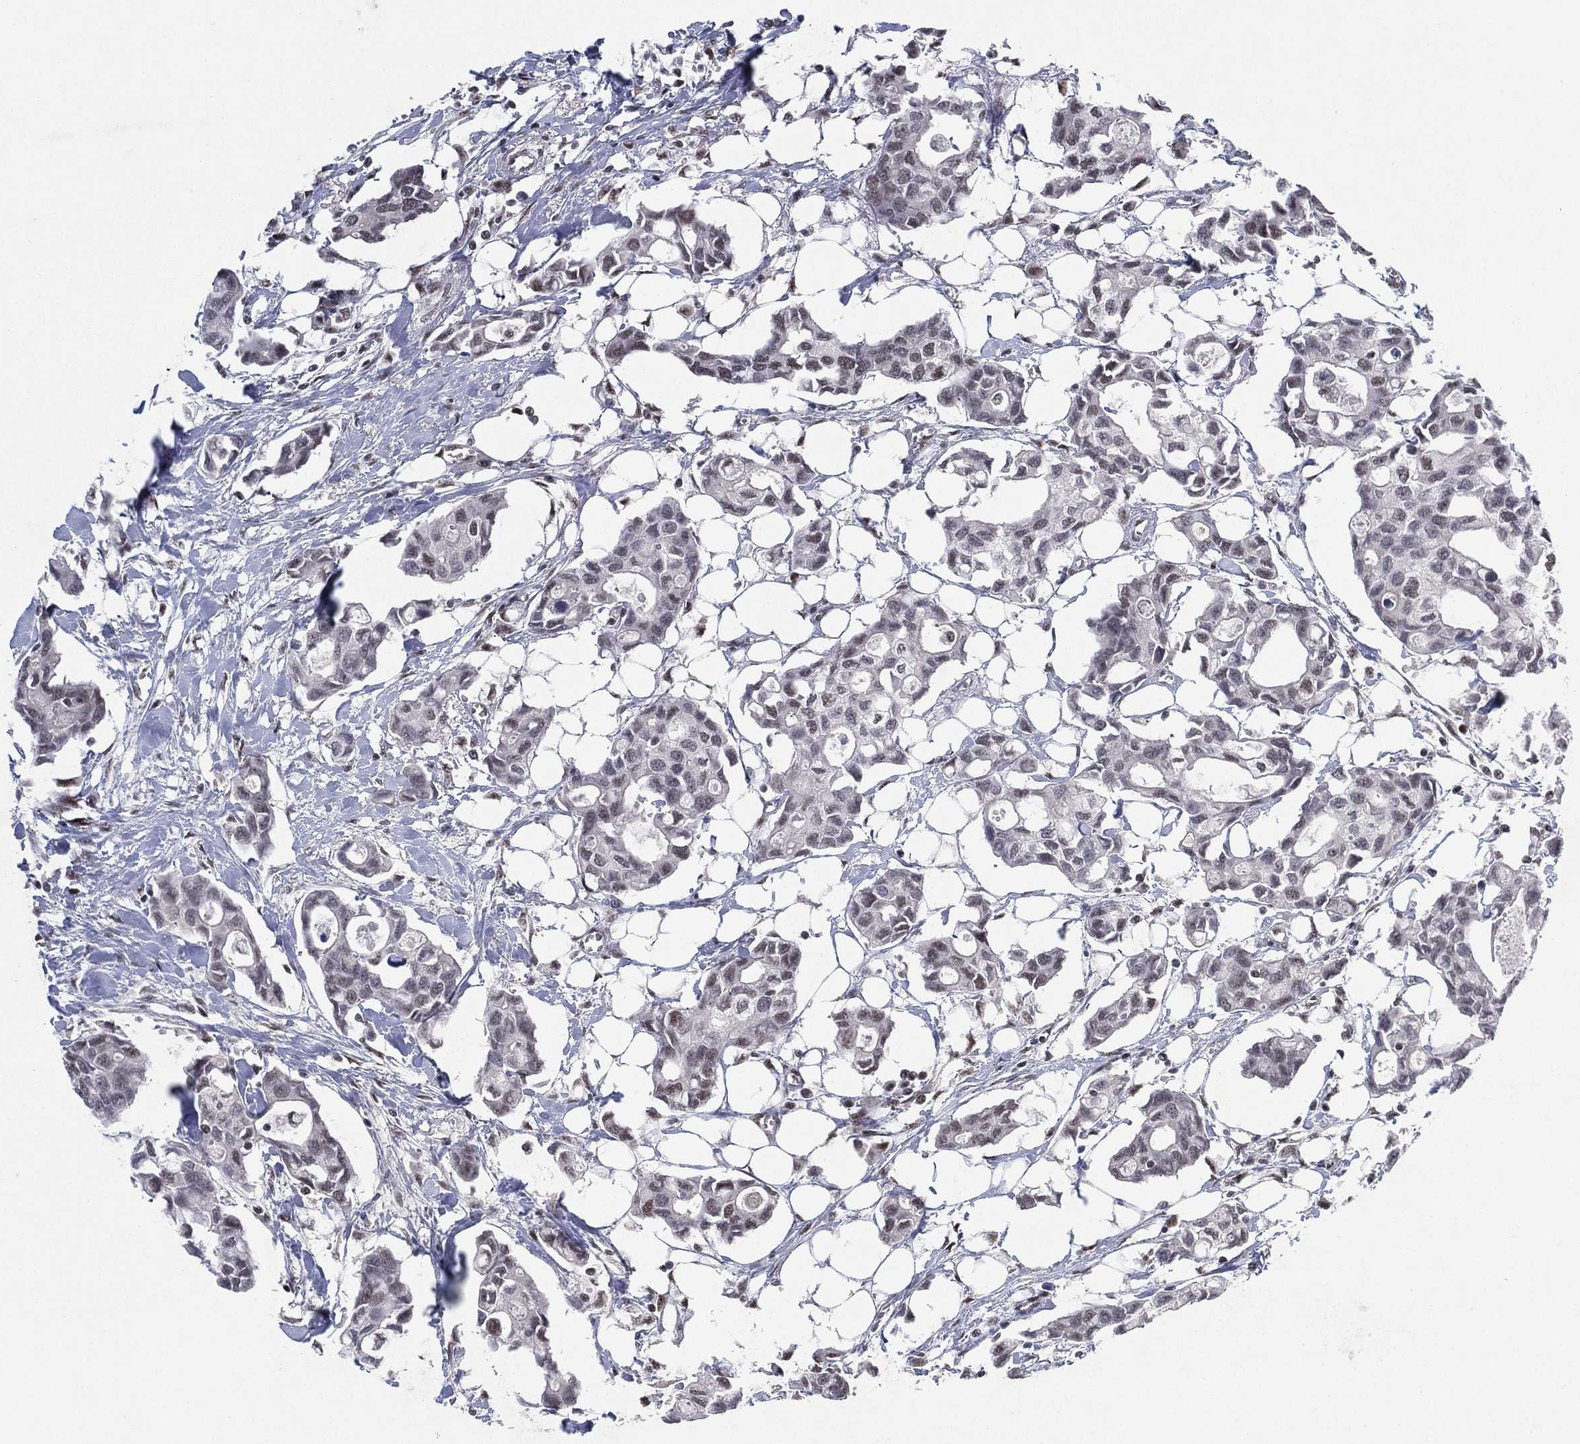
{"staining": {"intensity": "negative", "quantity": "none", "location": "none"}, "tissue": "breast cancer", "cell_type": "Tumor cells", "image_type": "cancer", "snomed": [{"axis": "morphology", "description": "Duct carcinoma"}, {"axis": "topography", "description": "Breast"}], "caption": "Breast cancer (intraductal carcinoma) stained for a protein using immunohistochemistry exhibits no staining tumor cells.", "gene": "DGCR8", "patient": {"sex": "female", "age": 83}}